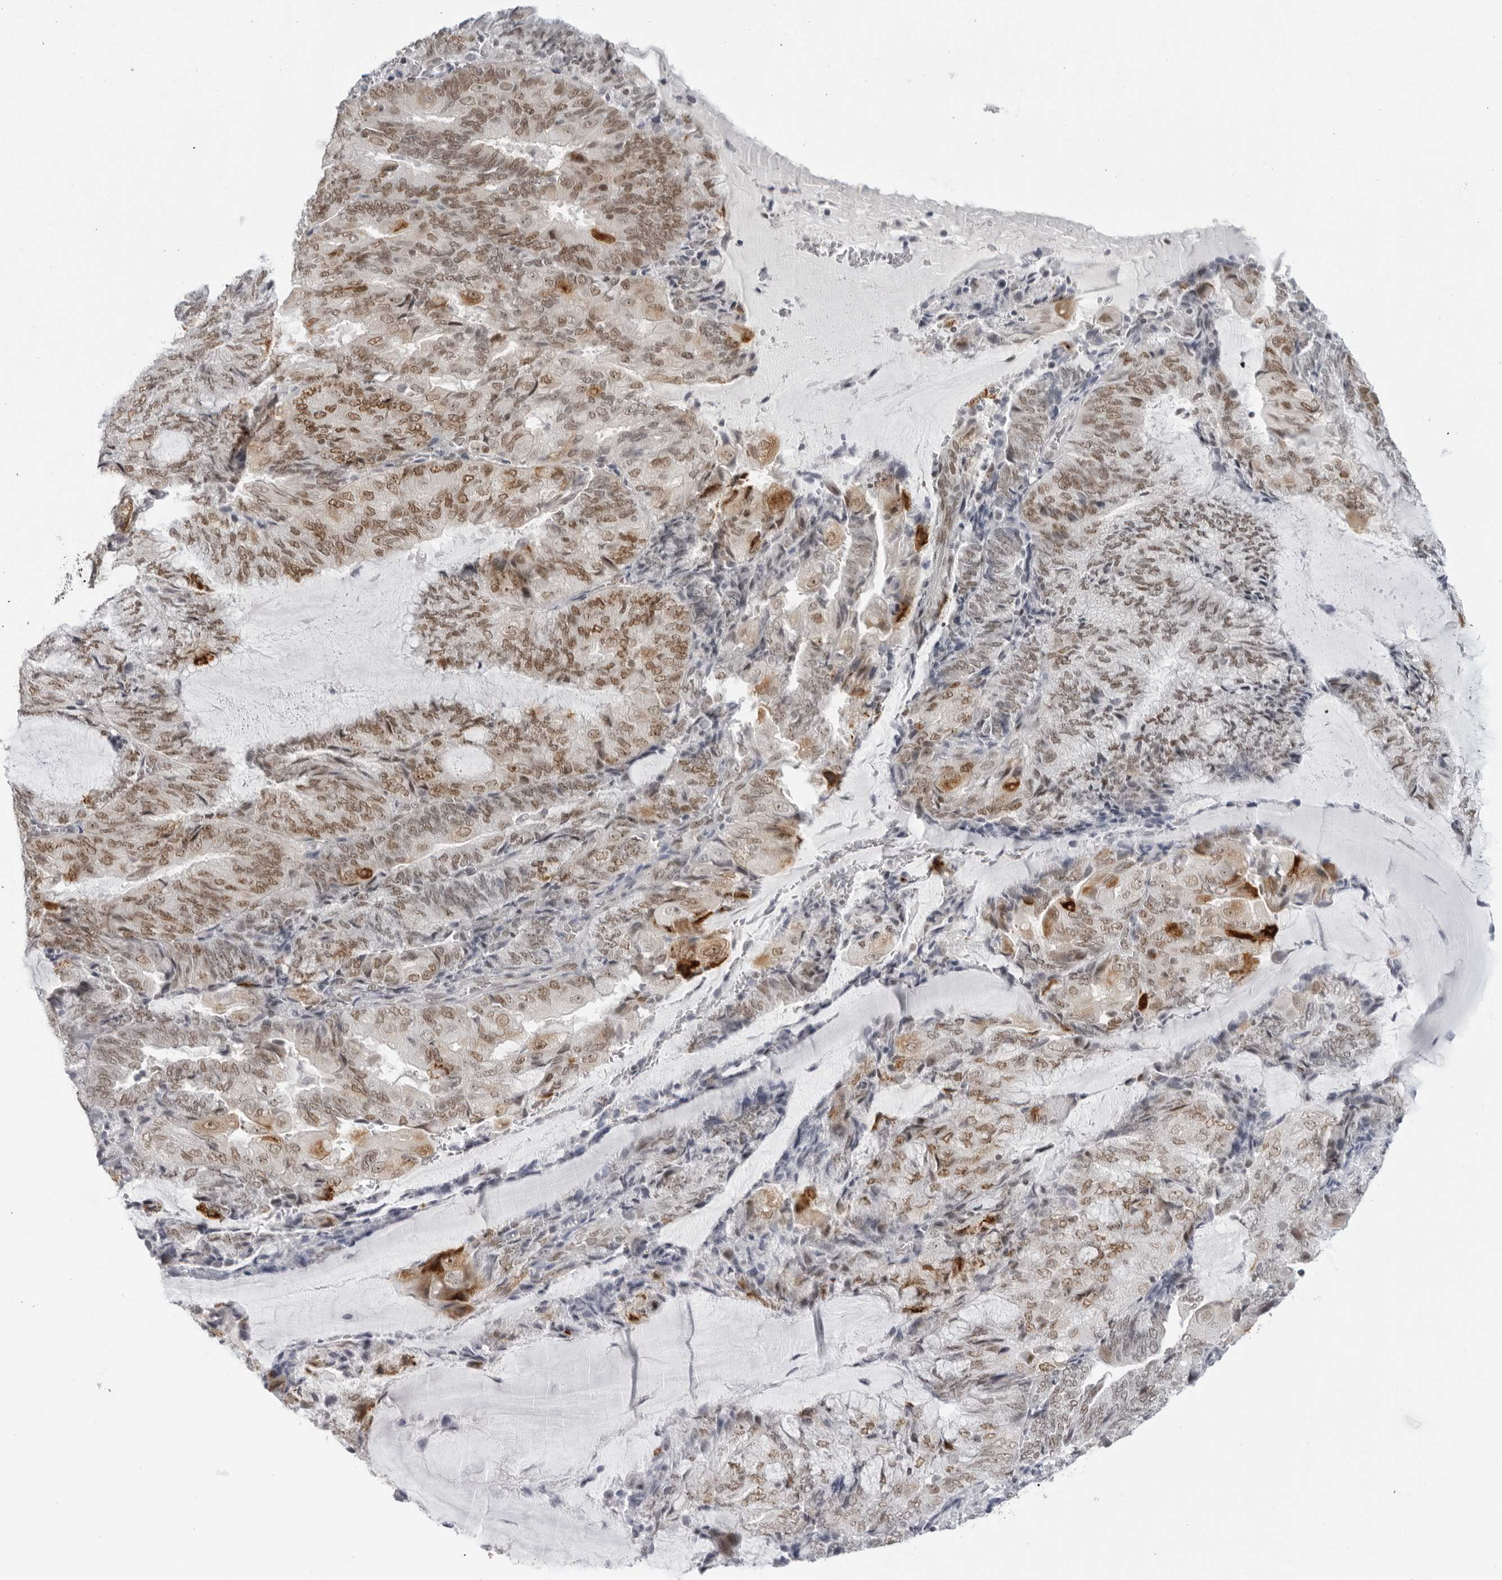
{"staining": {"intensity": "moderate", "quantity": ">75%", "location": "nuclear"}, "tissue": "endometrial cancer", "cell_type": "Tumor cells", "image_type": "cancer", "snomed": [{"axis": "morphology", "description": "Adenocarcinoma, NOS"}, {"axis": "topography", "description": "Endometrium"}], "caption": "Protein staining of endometrial adenocarcinoma tissue demonstrates moderate nuclear expression in approximately >75% of tumor cells. (Brightfield microscopy of DAB IHC at high magnification).", "gene": "FOXK2", "patient": {"sex": "female", "age": 81}}